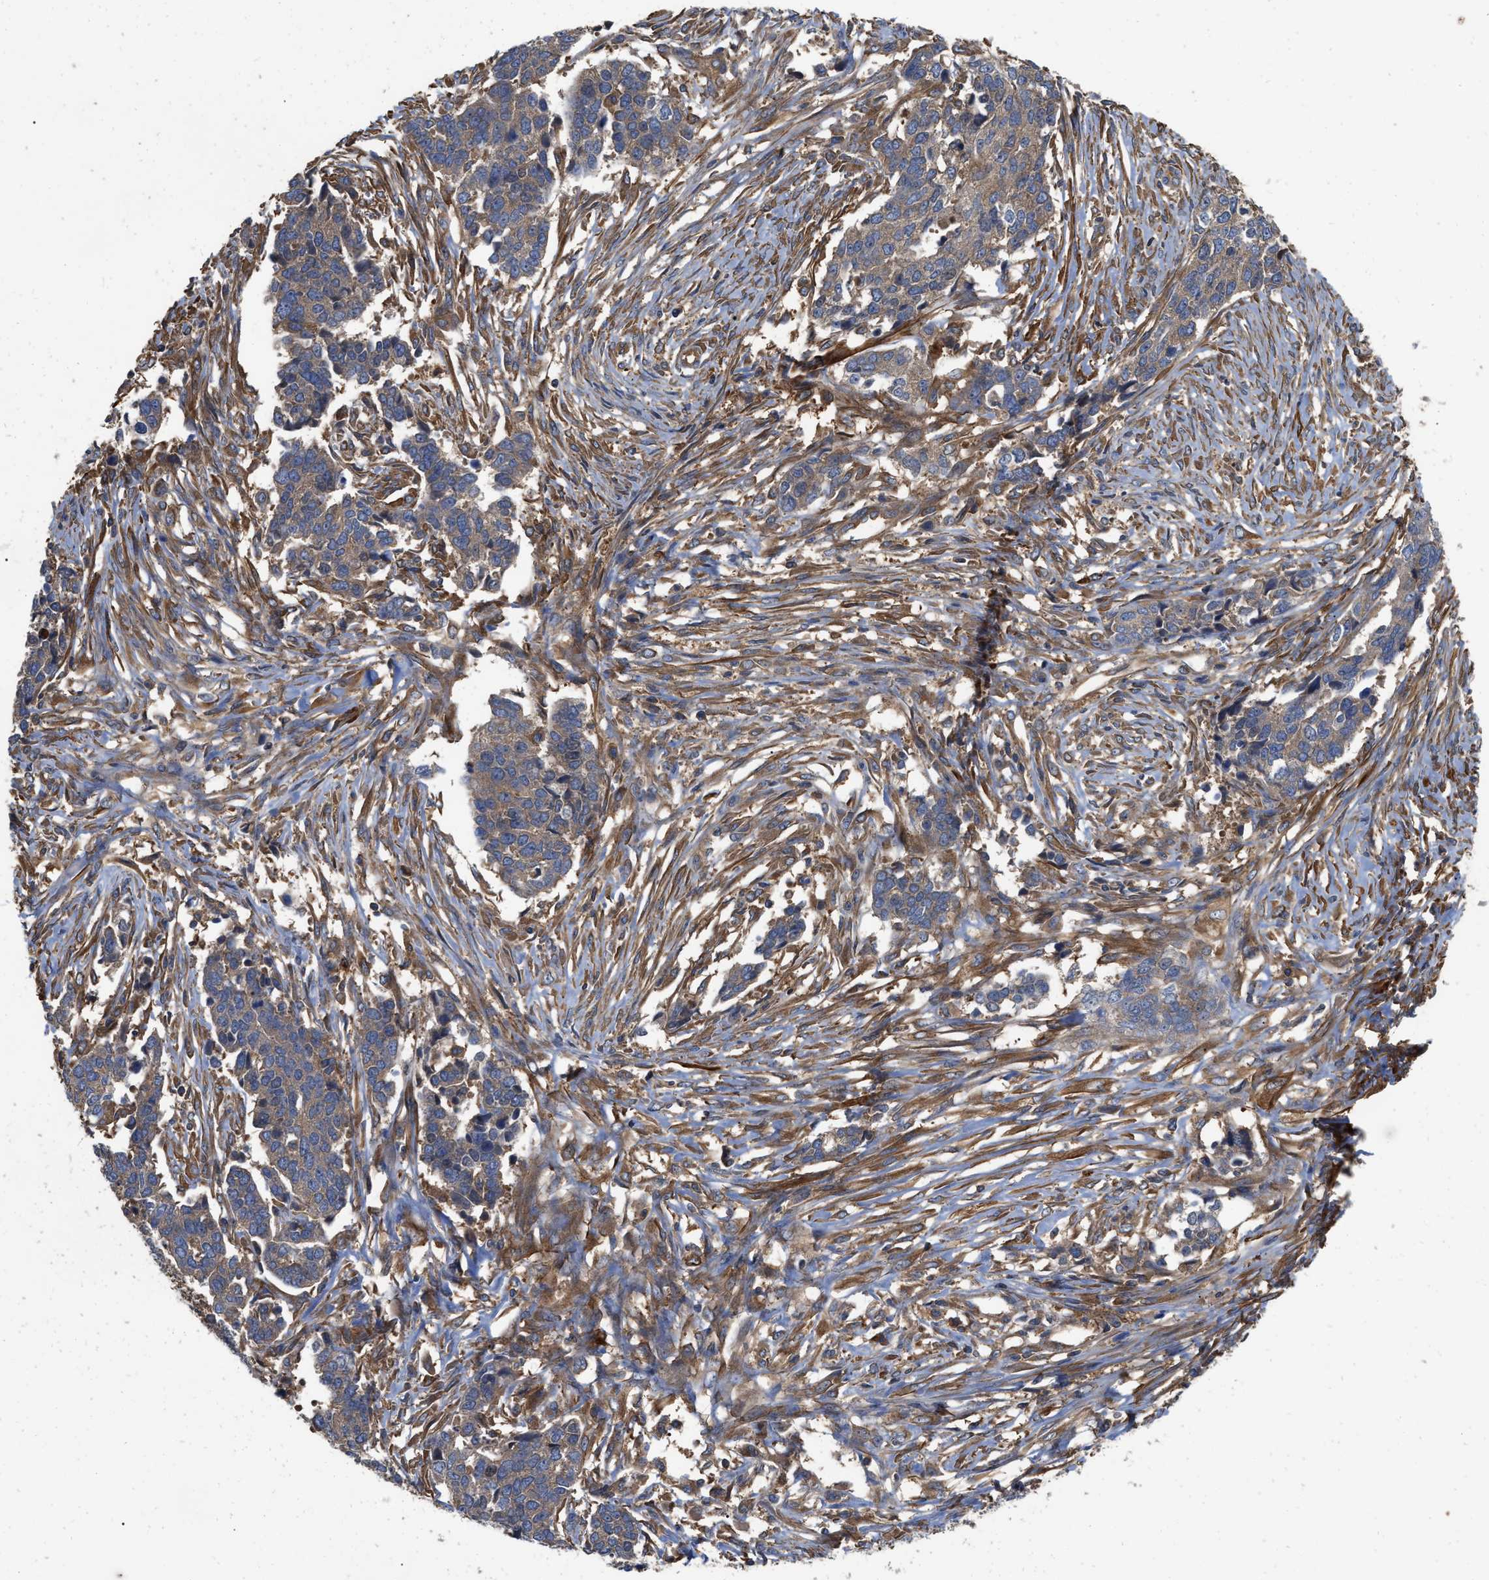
{"staining": {"intensity": "moderate", "quantity": ">75%", "location": "cytoplasmic/membranous"}, "tissue": "ovarian cancer", "cell_type": "Tumor cells", "image_type": "cancer", "snomed": [{"axis": "morphology", "description": "Cystadenocarcinoma, serous, NOS"}, {"axis": "topography", "description": "Ovary"}], "caption": "Human ovarian serous cystadenocarcinoma stained with a brown dye shows moderate cytoplasmic/membranous positive positivity in approximately >75% of tumor cells.", "gene": "RABEP1", "patient": {"sex": "female", "age": 44}}